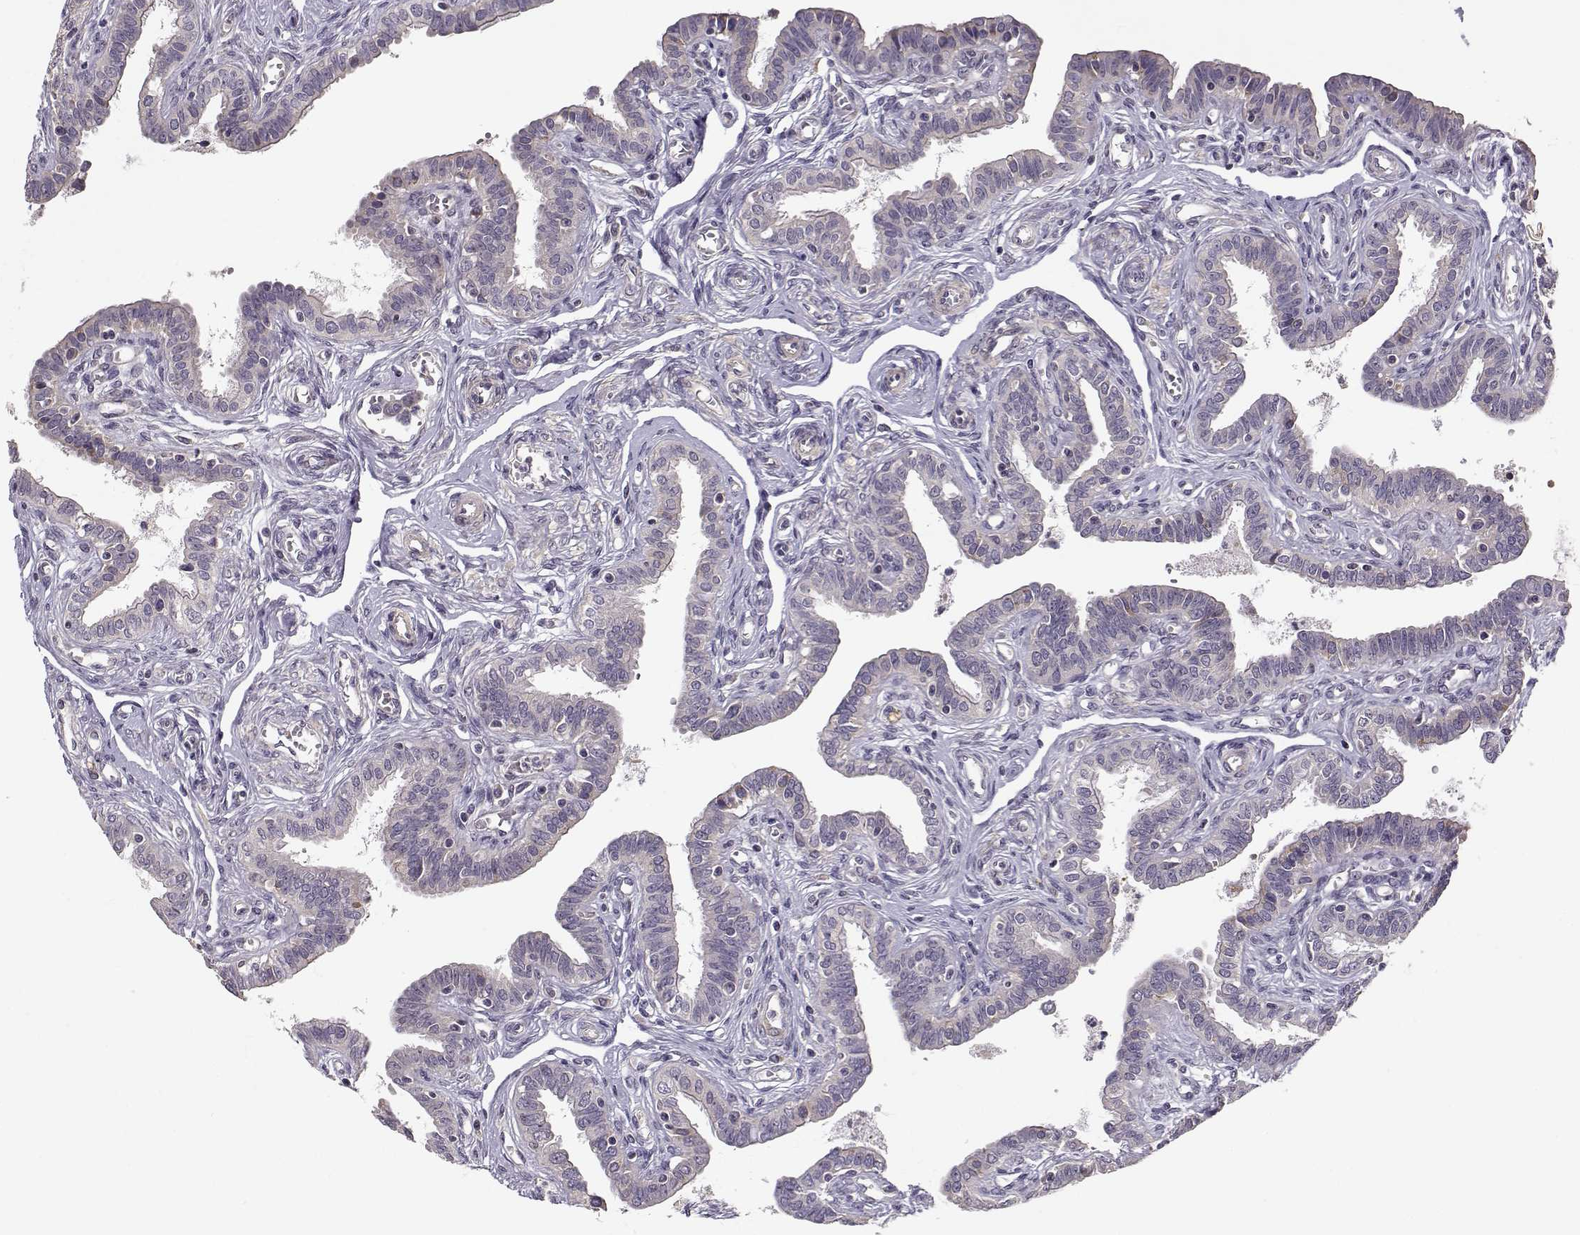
{"staining": {"intensity": "negative", "quantity": "none", "location": "none"}, "tissue": "fallopian tube", "cell_type": "Glandular cells", "image_type": "normal", "snomed": [{"axis": "morphology", "description": "Normal tissue, NOS"}, {"axis": "morphology", "description": "Carcinoma, endometroid"}, {"axis": "topography", "description": "Fallopian tube"}, {"axis": "topography", "description": "Ovary"}], "caption": "An image of fallopian tube stained for a protein displays no brown staining in glandular cells.", "gene": "ENTPD8", "patient": {"sex": "female", "age": 42}}